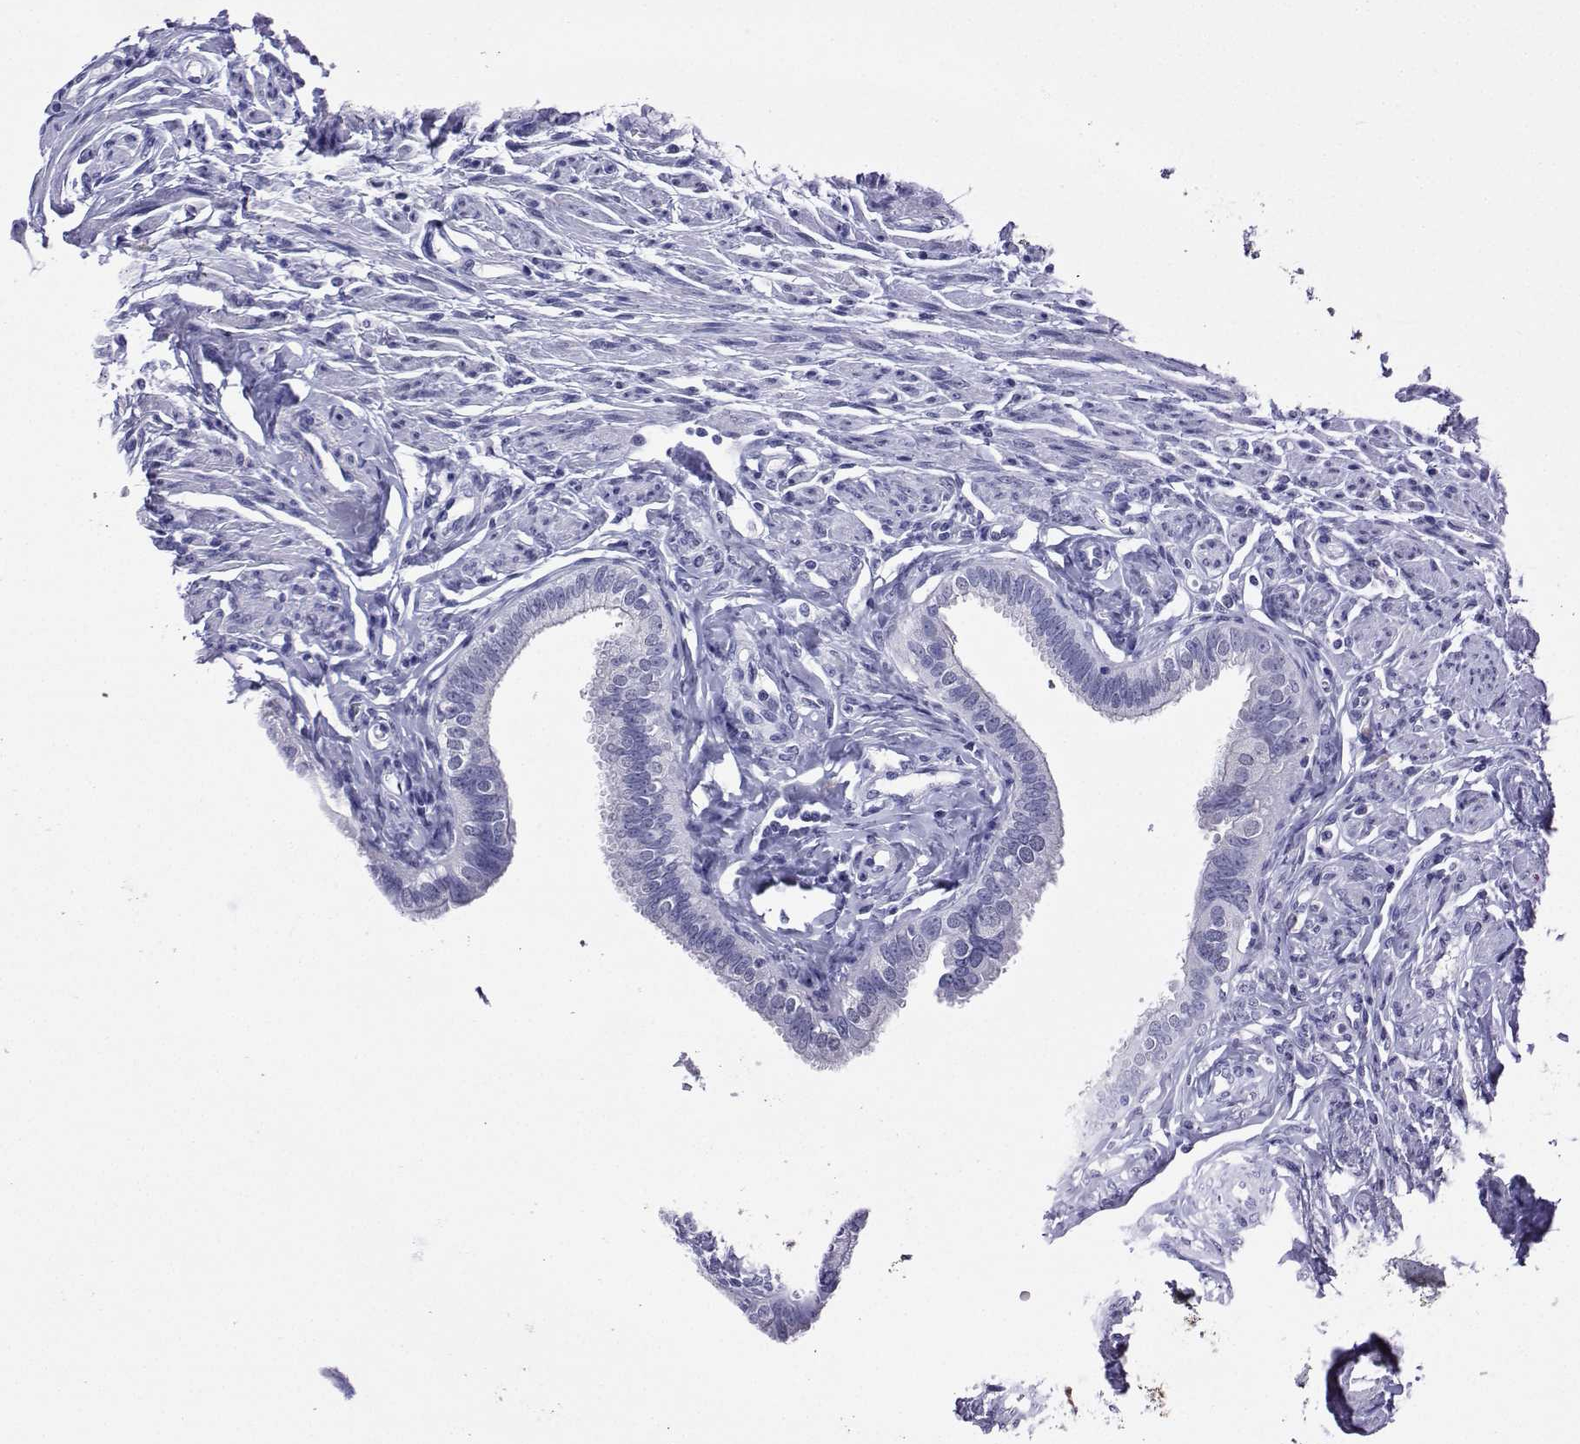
{"staining": {"intensity": "negative", "quantity": "none", "location": "none"}, "tissue": "fallopian tube", "cell_type": "Glandular cells", "image_type": "normal", "snomed": [{"axis": "morphology", "description": "Normal tissue, NOS"}, {"axis": "topography", "description": "Fallopian tube"}], "caption": "Immunohistochemistry (IHC) photomicrograph of normal fallopian tube: human fallopian tube stained with DAB demonstrates no significant protein expression in glandular cells.", "gene": "KIF17", "patient": {"sex": "female", "age": 54}}